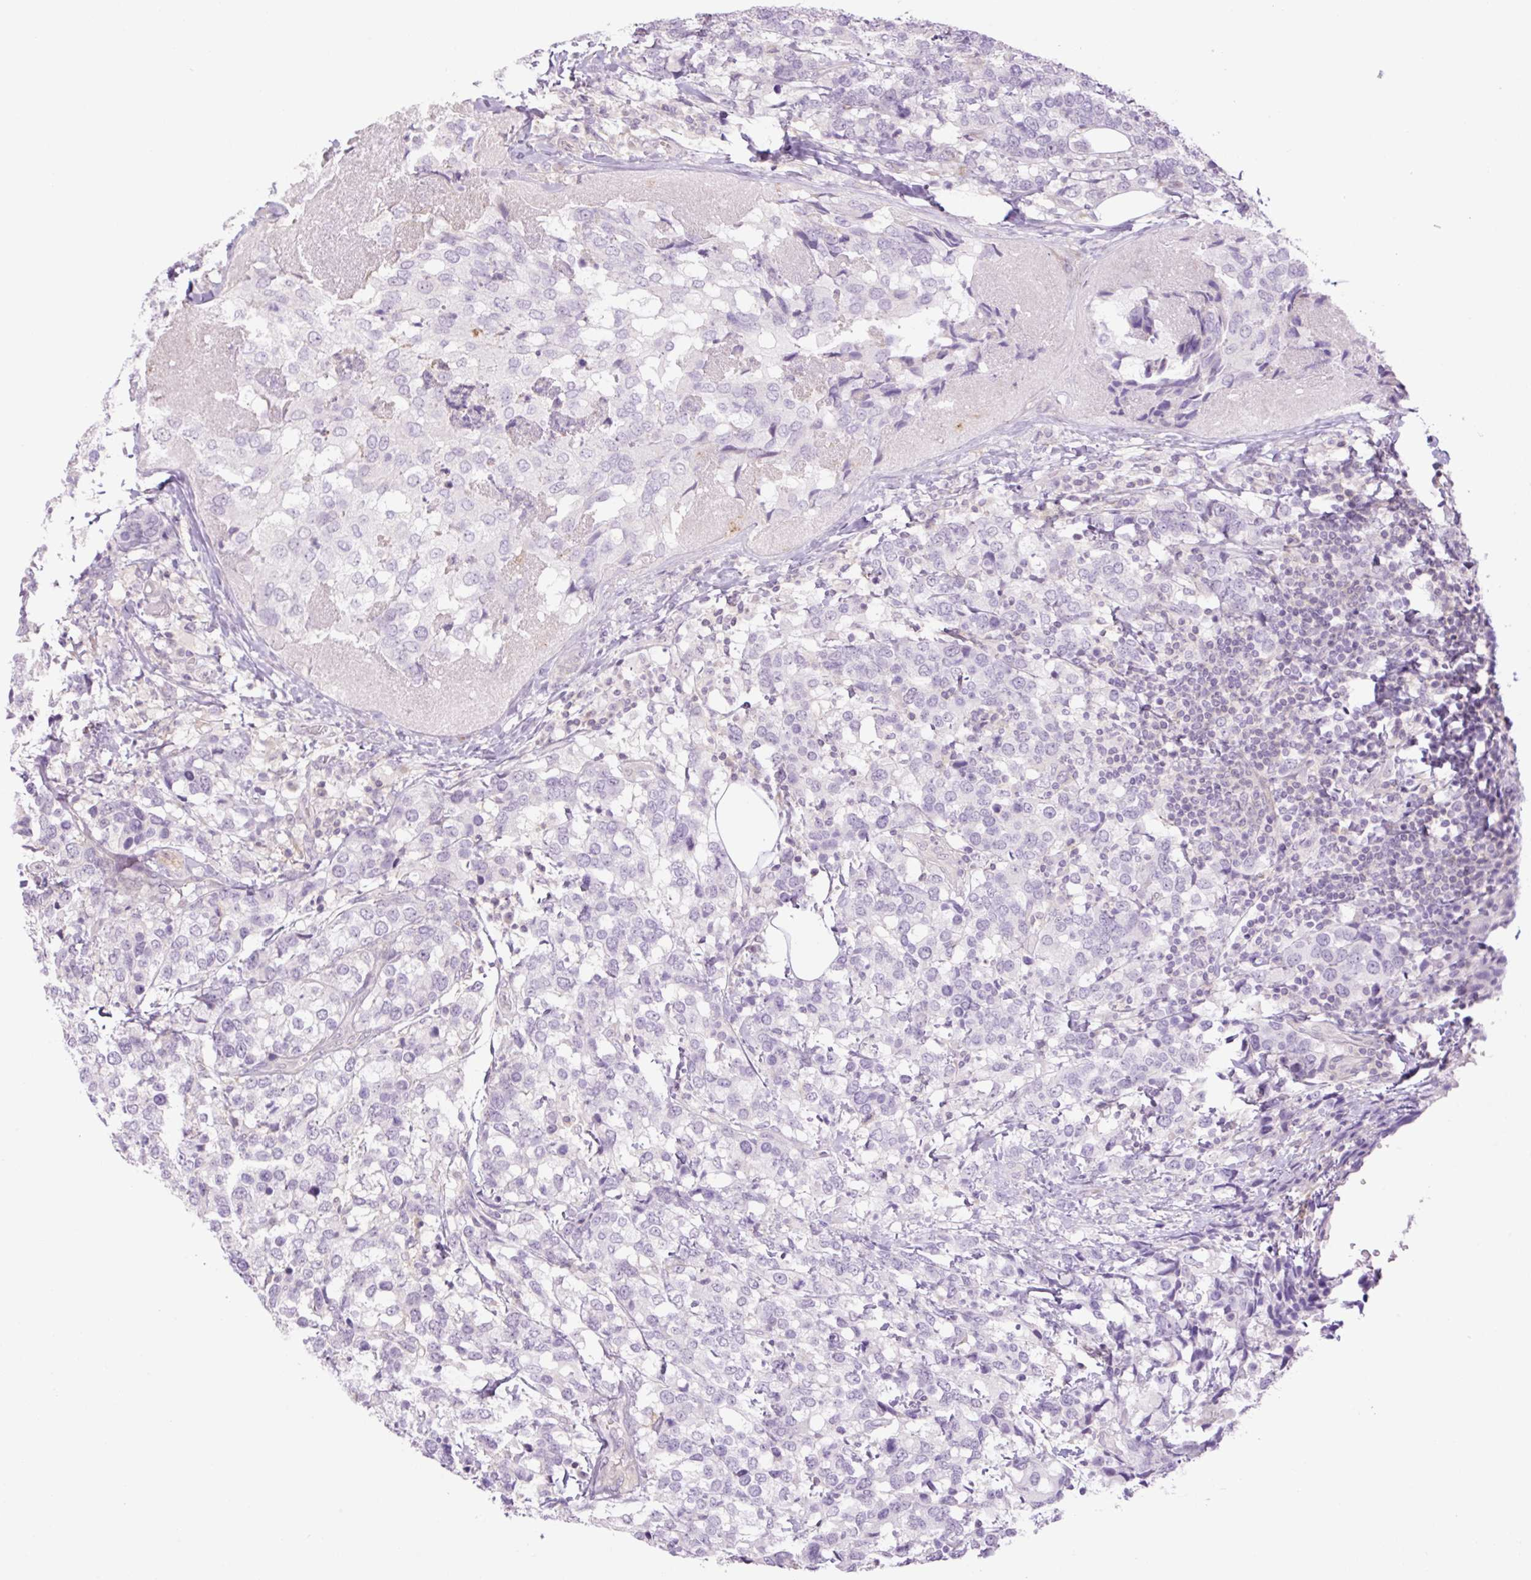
{"staining": {"intensity": "negative", "quantity": "none", "location": "none"}, "tissue": "breast cancer", "cell_type": "Tumor cells", "image_type": "cancer", "snomed": [{"axis": "morphology", "description": "Lobular carcinoma"}, {"axis": "topography", "description": "Breast"}], "caption": "IHC of human breast cancer reveals no staining in tumor cells.", "gene": "GRID2", "patient": {"sex": "female", "age": 59}}